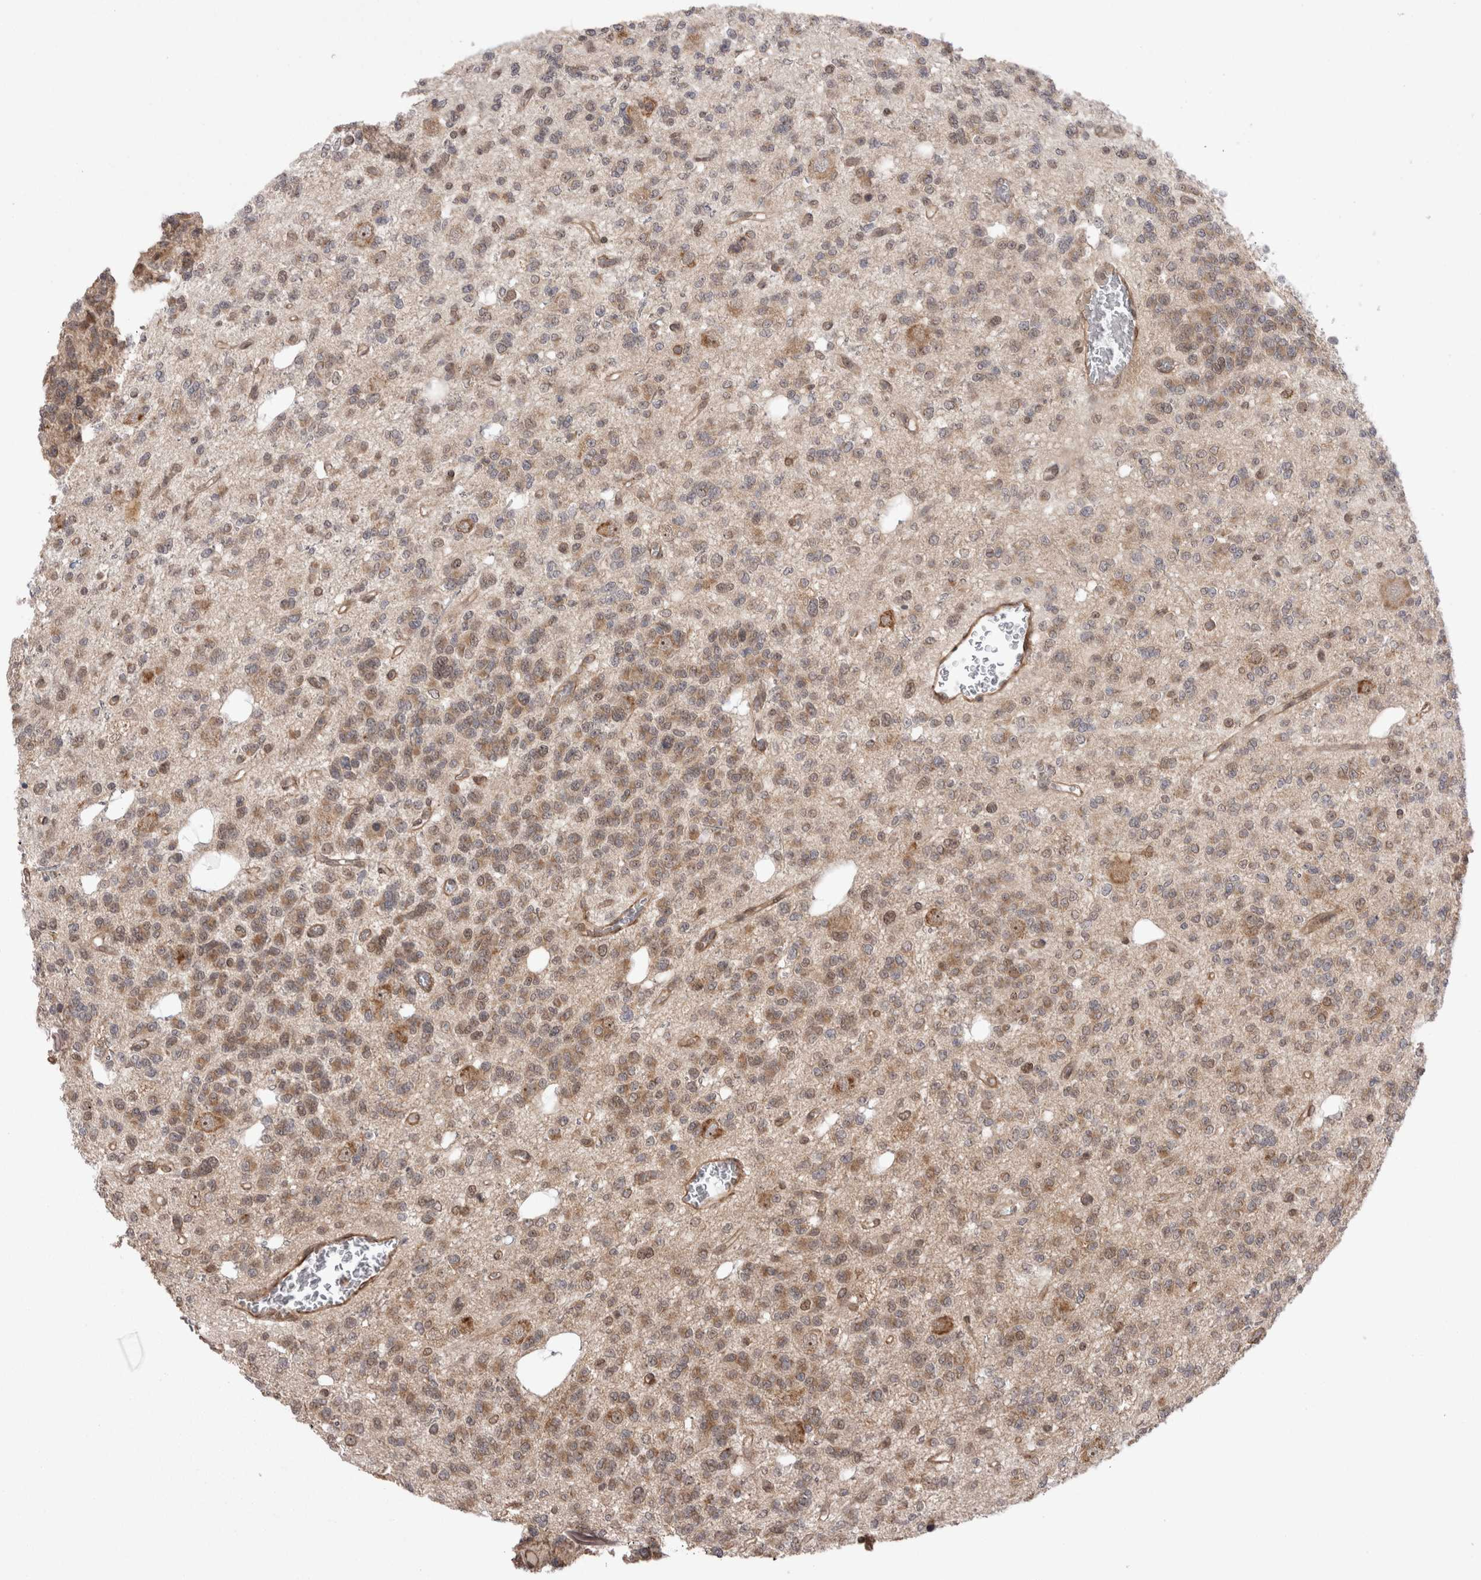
{"staining": {"intensity": "moderate", "quantity": "25%-75%", "location": "cytoplasmic/membranous"}, "tissue": "glioma", "cell_type": "Tumor cells", "image_type": "cancer", "snomed": [{"axis": "morphology", "description": "Glioma, malignant, Low grade"}, {"axis": "topography", "description": "Brain"}], "caption": "Approximately 25%-75% of tumor cells in human malignant glioma (low-grade) display moderate cytoplasmic/membranous protein expression as visualized by brown immunohistochemical staining.", "gene": "EXOSC4", "patient": {"sex": "male", "age": 38}}